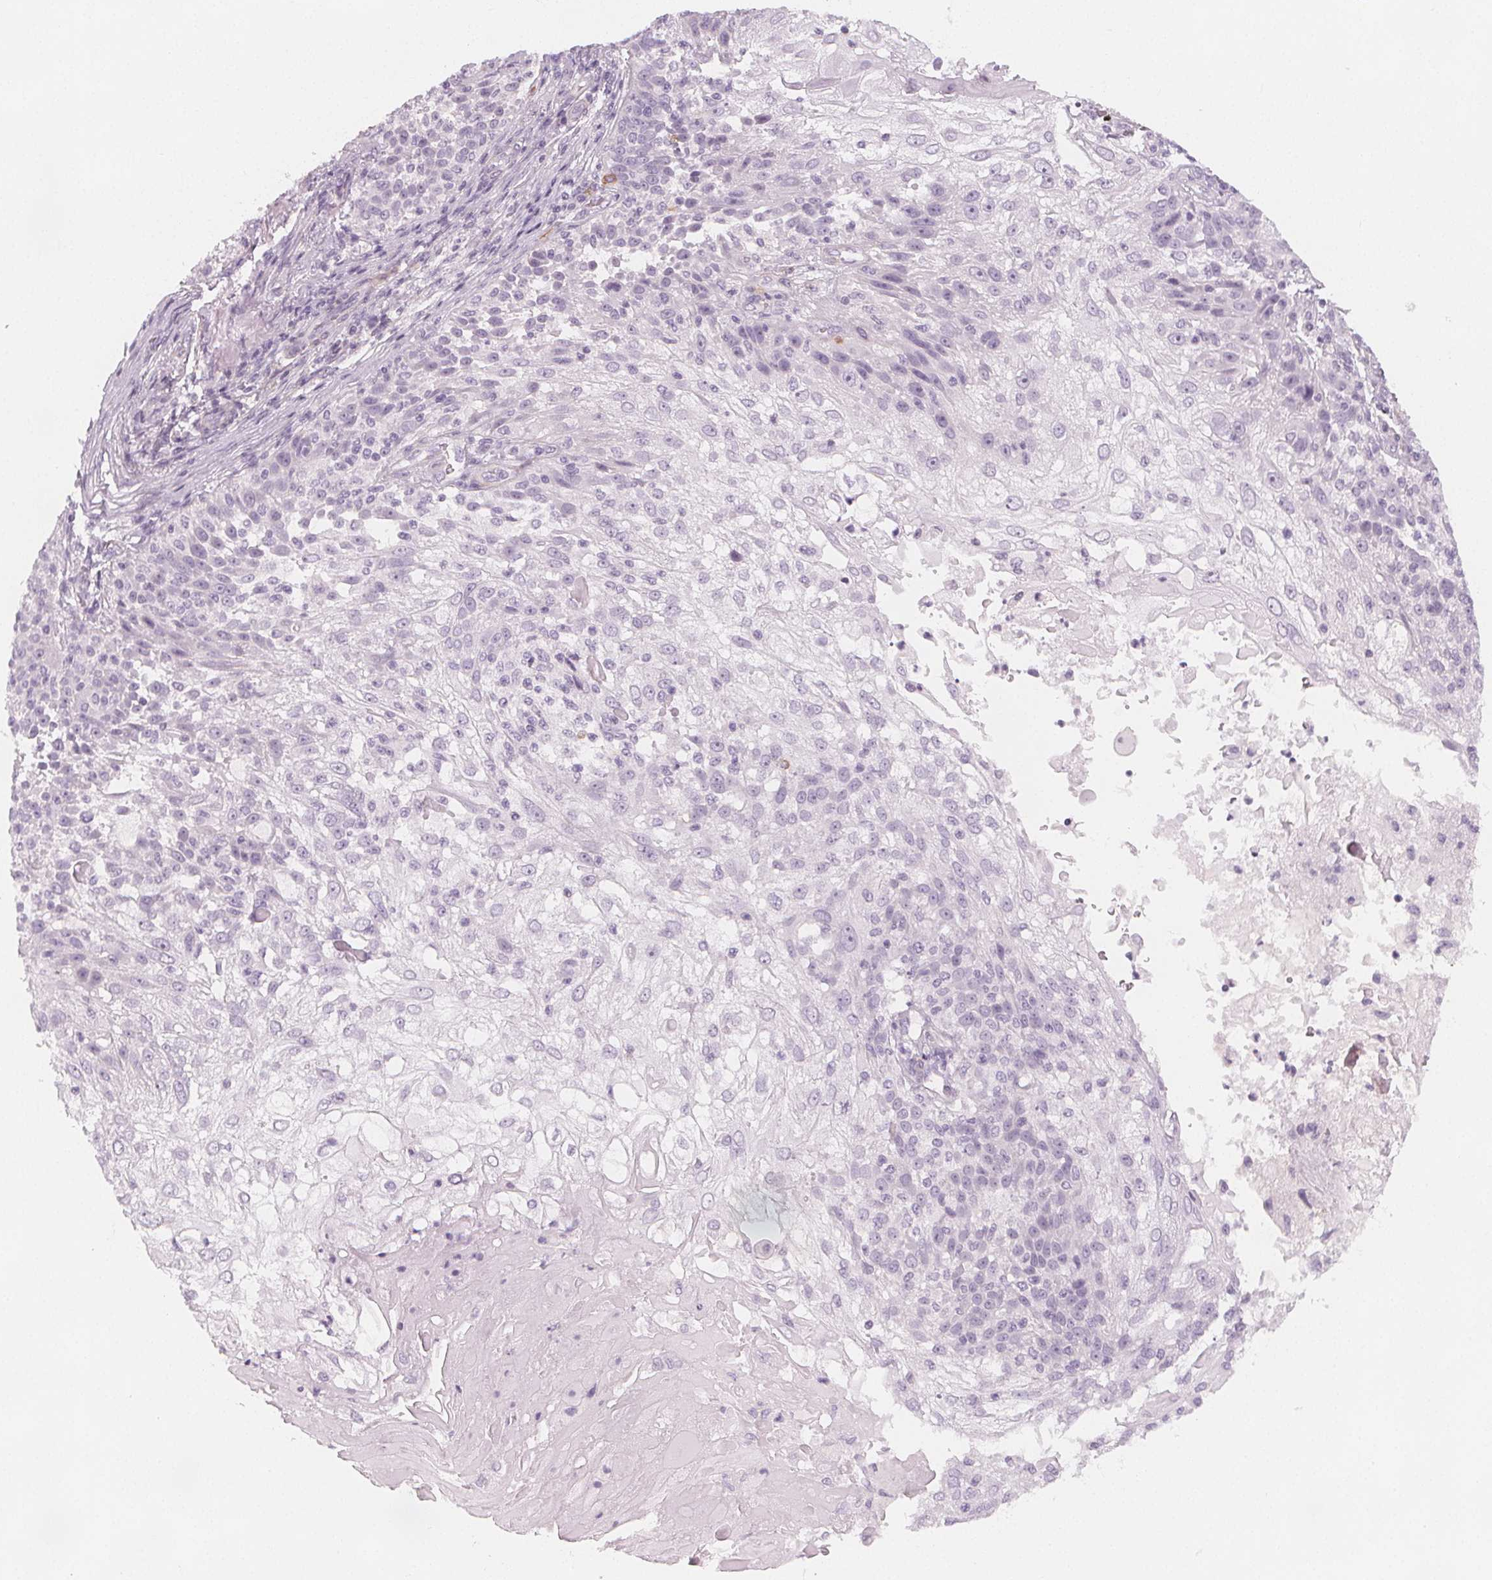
{"staining": {"intensity": "negative", "quantity": "none", "location": "none"}, "tissue": "skin cancer", "cell_type": "Tumor cells", "image_type": "cancer", "snomed": [{"axis": "morphology", "description": "Normal tissue, NOS"}, {"axis": "morphology", "description": "Squamous cell carcinoma, NOS"}, {"axis": "topography", "description": "Skin"}], "caption": "DAB immunohistochemical staining of skin cancer exhibits no significant positivity in tumor cells. (IHC, brightfield microscopy, high magnification).", "gene": "MAP1A", "patient": {"sex": "female", "age": 83}}